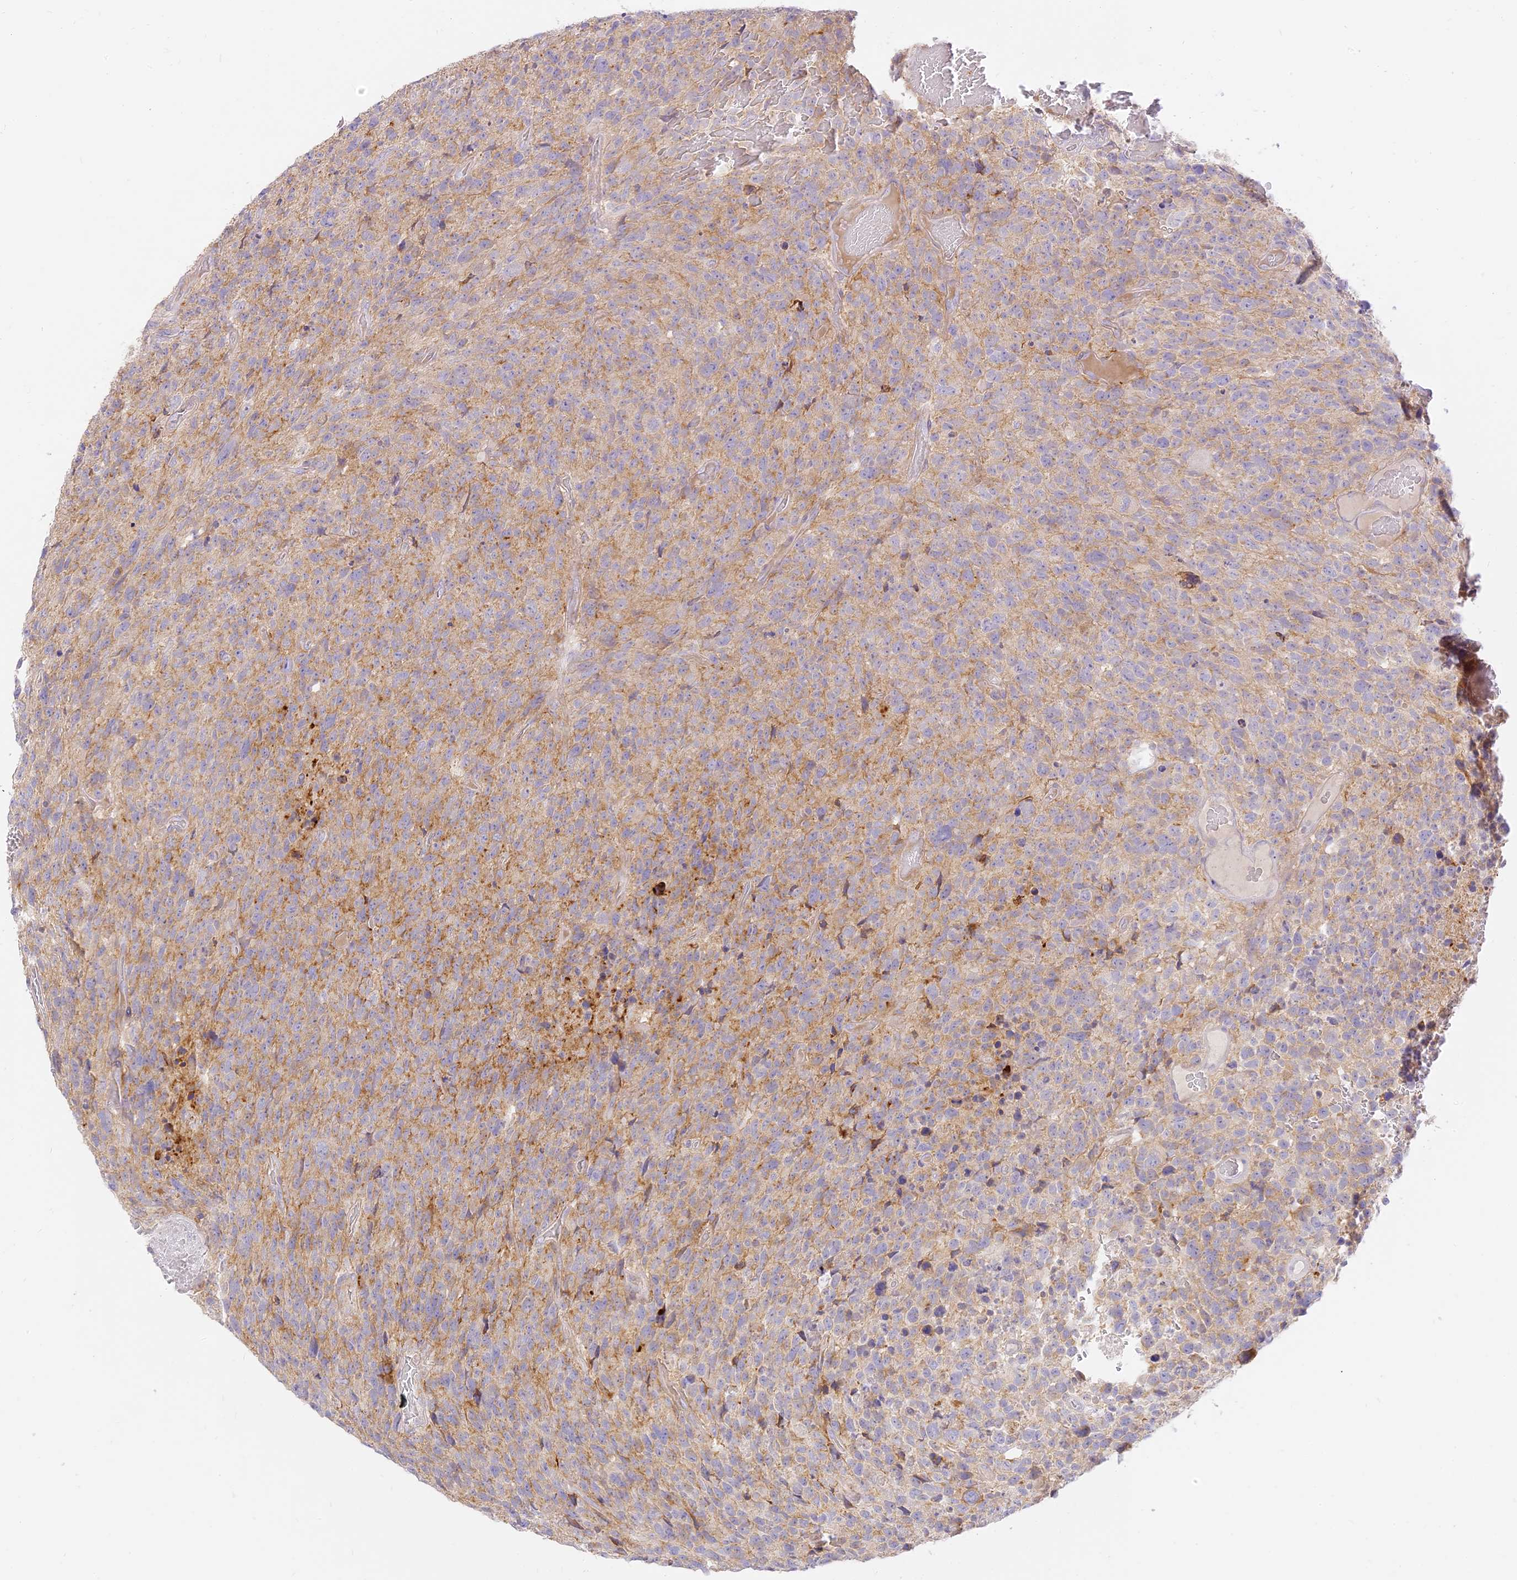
{"staining": {"intensity": "moderate", "quantity": "25%-75%", "location": "cytoplasmic/membranous"}, "tissue": "glioma", "cell_type": "Tumor cells", "image_type": "cancer", "snomed": [{"axis": "morphology", "description": "Glioma, malignant, High grade"}, {"axis": "topography", "description": "Brain"}], "caption": "High-grade glioma (malignant) tissue reveals moderate cytoplasmic/membranous staining in approximately 25%-75% of tumor cells, visualized by immunohistochemistry.", "gene": "LRRC15", "patient": {"sex": "male", "age": 69}}